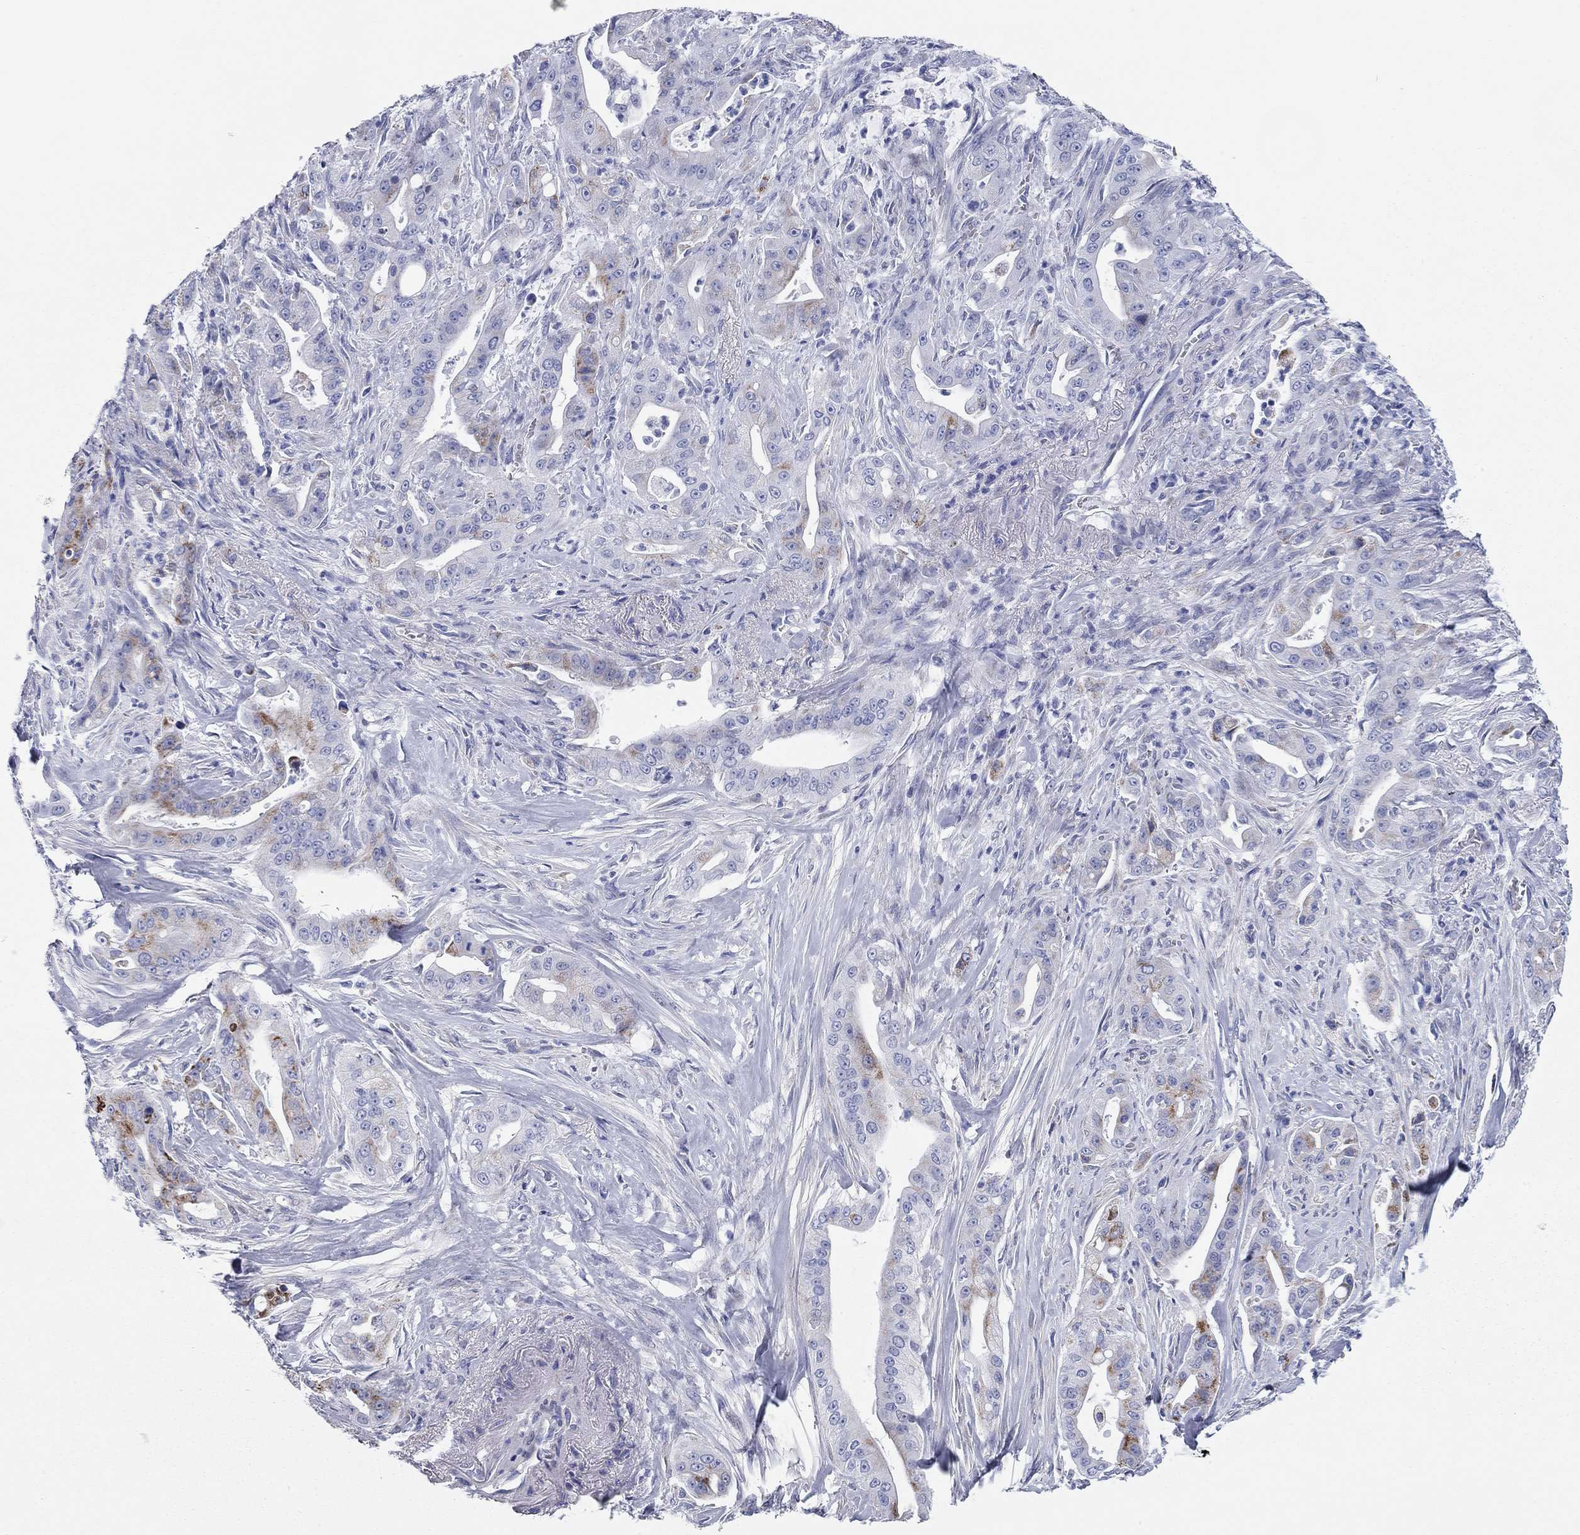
{"staining": {"intensity": "strong", "quantity": "<25%", "location": "cytoplasmic/membranous"}, "tissue": "pancreatic cancer", "cell_type": "Tumor cells", "image_type": "cancer", "snomed": [{"axis": "morphology", "description": "Normal tissue, NOS"}, {"axis": "morphology", "description": "Inflammation, NOS"}, {"axis": "morphology", "description": "Adenocarcinoma, NOS"}, {"axis": "topography", "description": "Pancreas"}], "caption": "Immunohistochemical staining of pancreatic cancer (adenocarcinoma) exhibits strong cytoplasmic/membranous protein expression in about <25% of tumor cells. (brown staining indicates protein expression, while blue staining denotes nuclei).", "gene": "CHI3L2", "patient": {"sex": "male", "age": 57}}